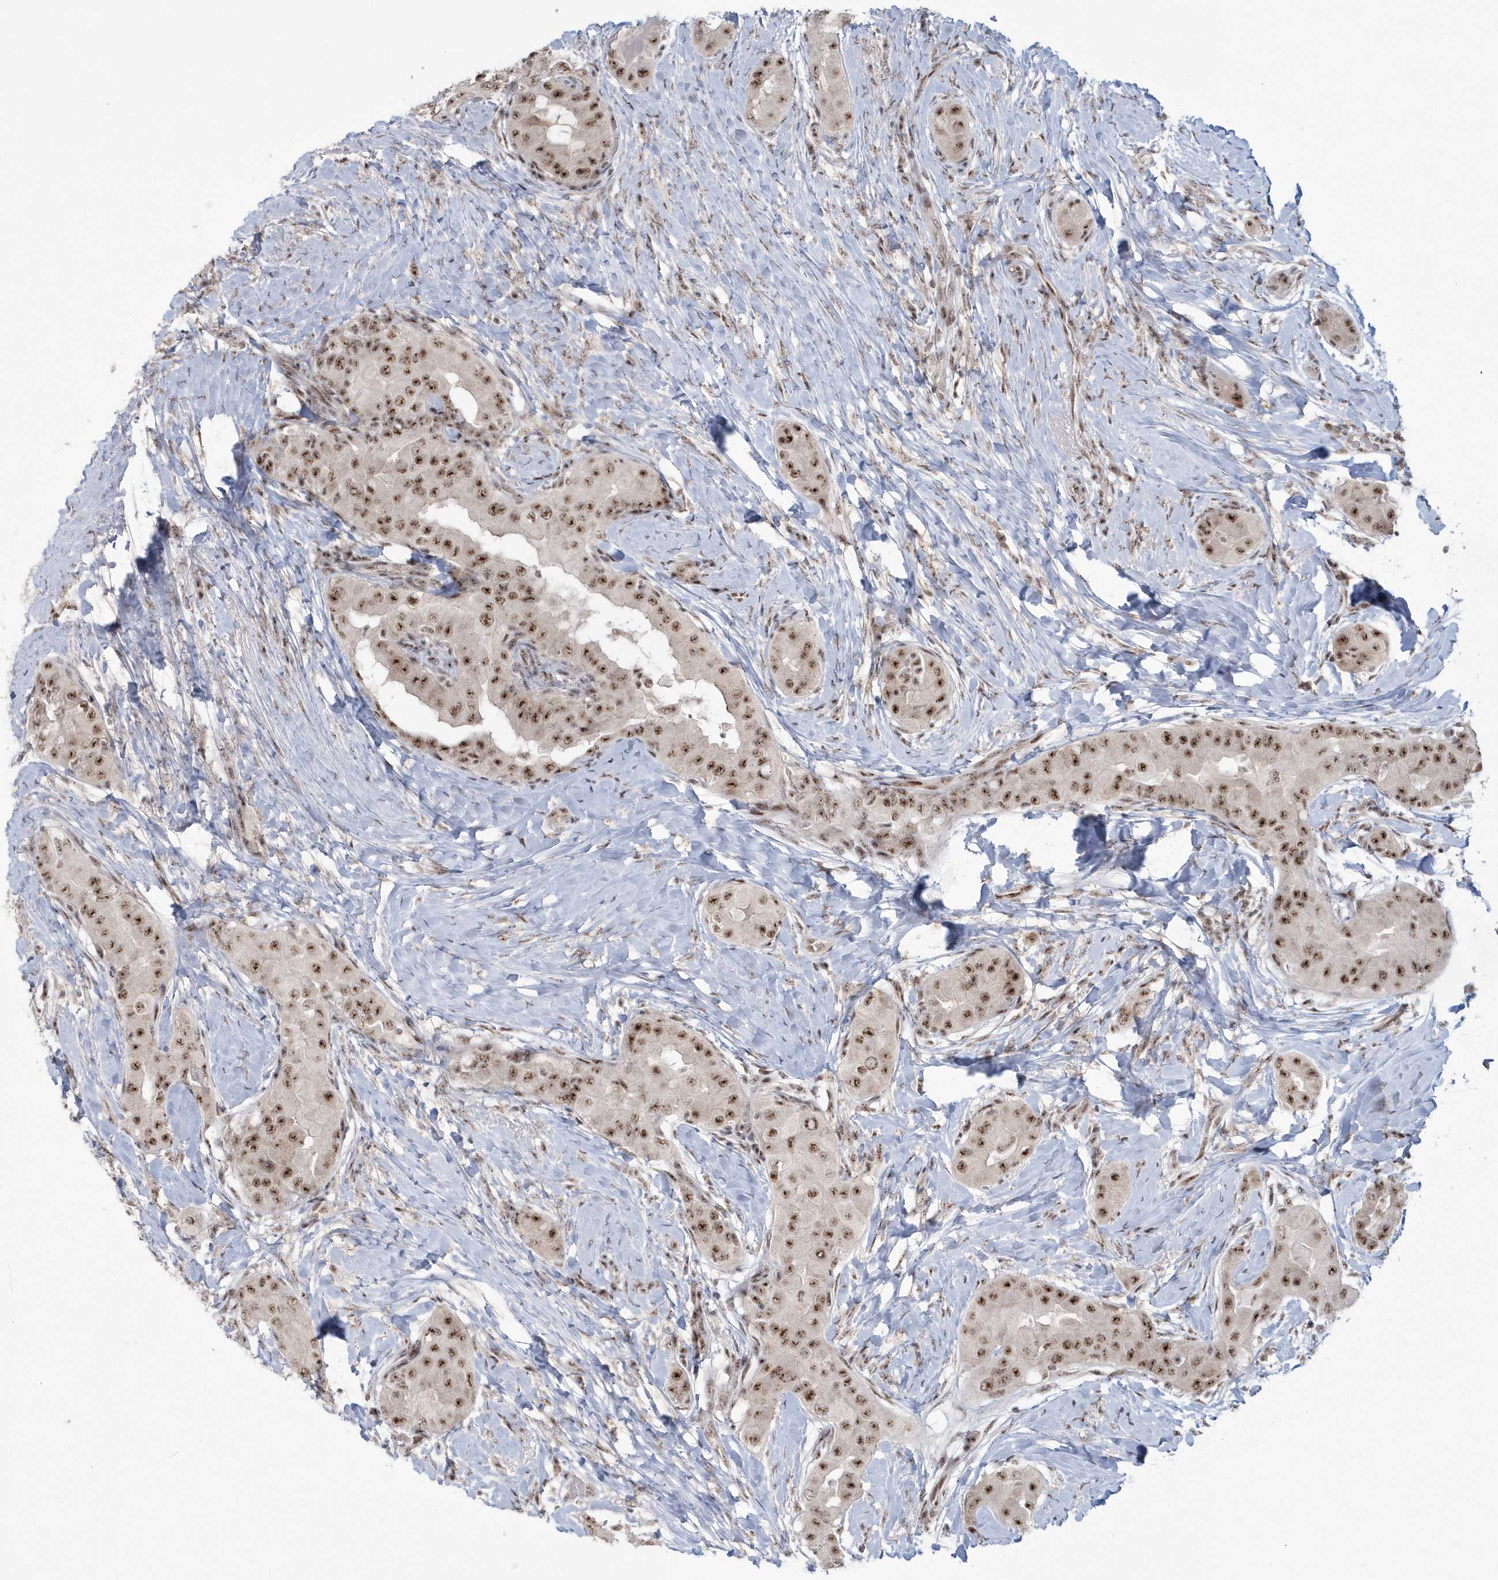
{"staining": {"intensity": "moderate", "quantity": ">75%", "location": "nuclear"}, "tissue": "thyroid cancer", "cell_type": "Tumor cells", "image_type": "cancer", "snomed": [{"axis": "morphology", "description": "Papillary adenocarcinoma, NOS"}, {"axis": "topography", "description": "Thyroid gland"}], "caption": "A photomicrograph of thyroid cancer (papillary adenocarcinoma) stained for a protein demonstrates moderate nuclear brown staining in tumor cells.", "gene": "KDM6B", "patient": {"sex": "male", "age": 33}}